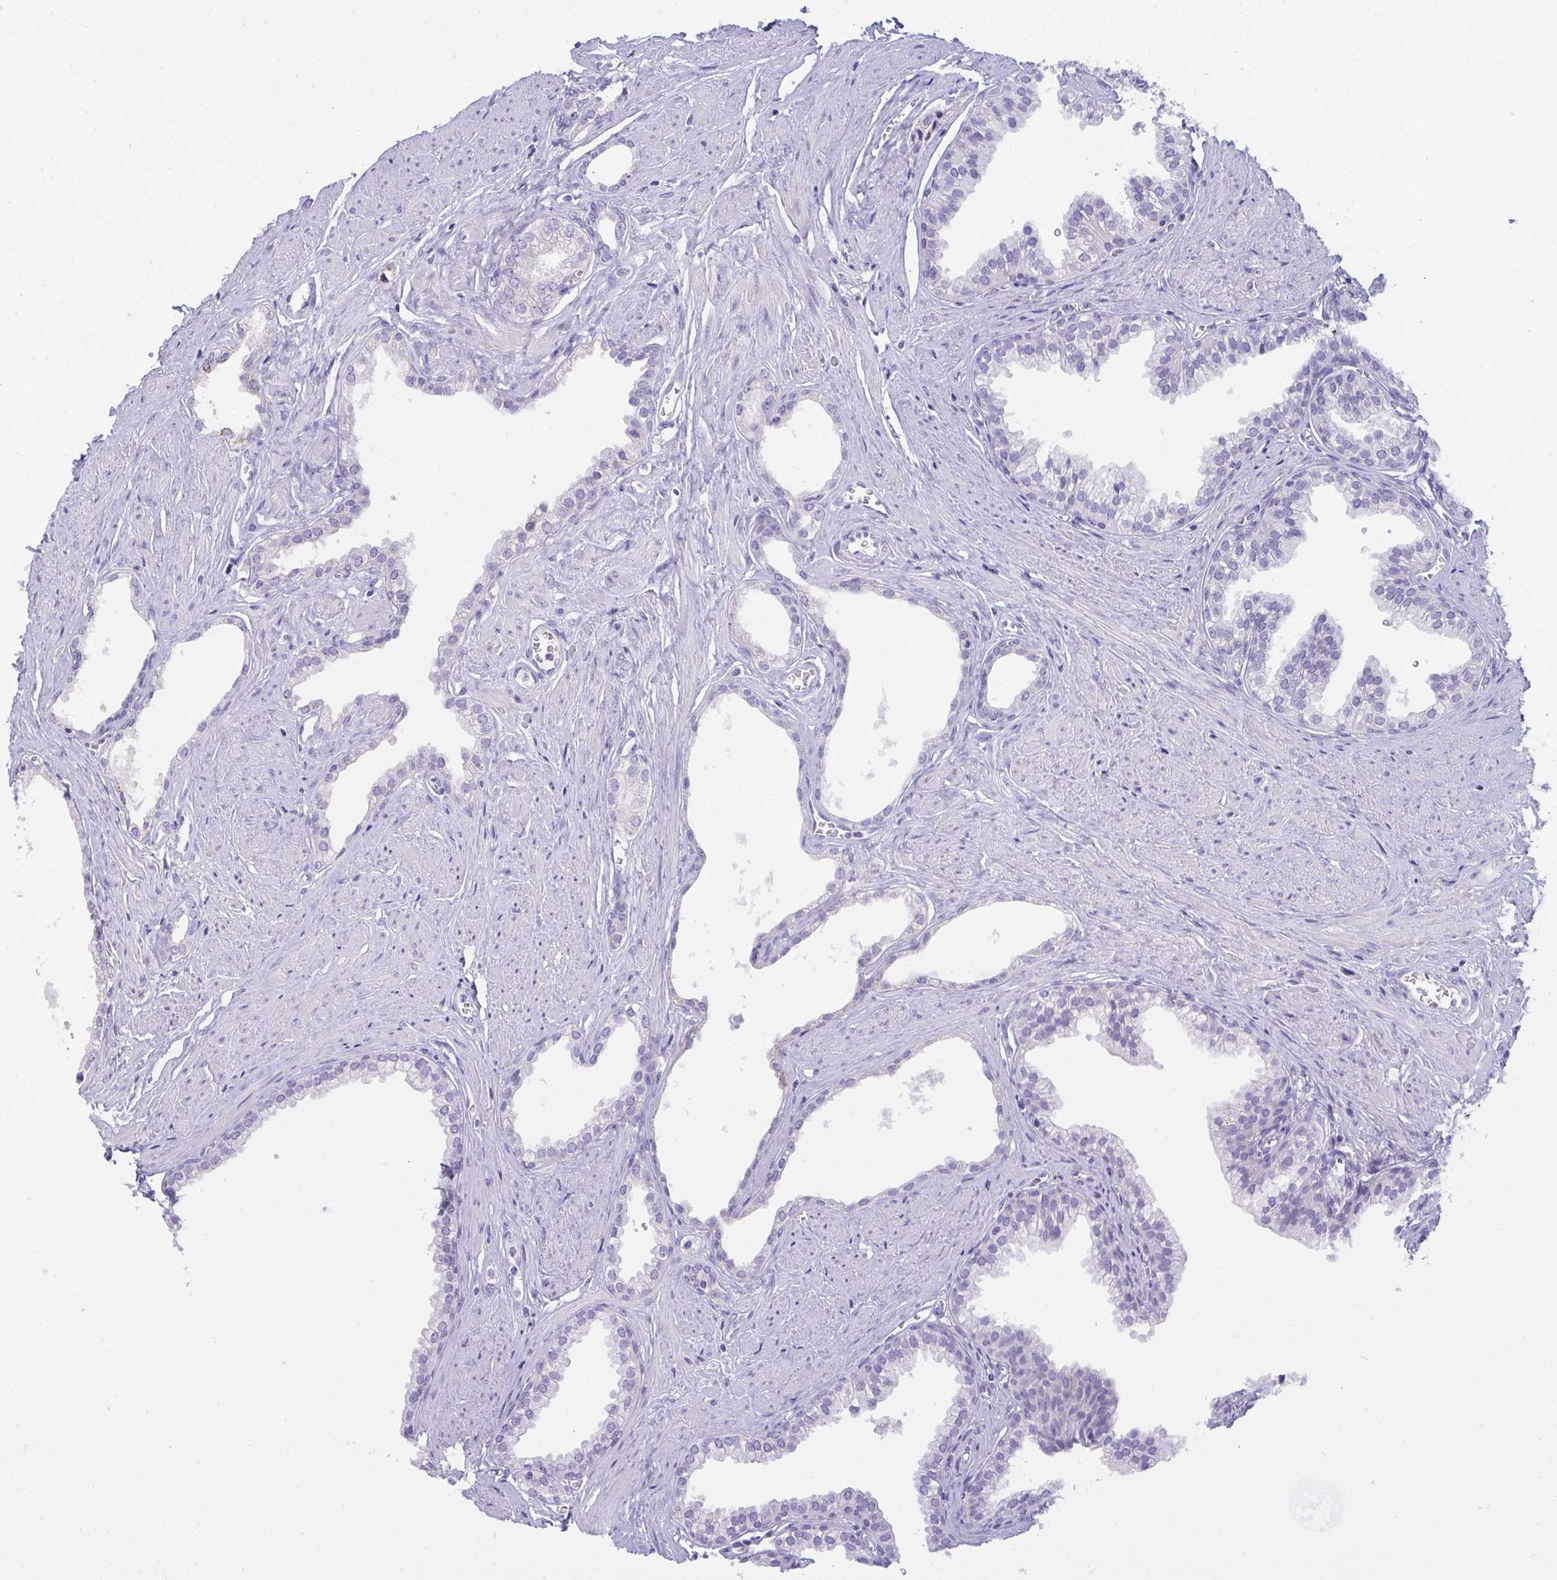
{"staining": {"intensity": "negative", "quantity": "none", "location": "none"}, "tissue": "prostate", "cell_type": "Glandular cells", "image_type": "normal", "snomed": [{"axis": "morphology", "description": "Normal tissue, NOS"}, {"axis": "topography", "description": "Prostate"}, {"axis": "topography", "description": "Peripheral nerve tissue"}], "caption": "A micrograph of human prostate is negative for staining in glandular cells.", "gene": "SEMA6B", "patient": {"sex": "male", "age": 55}}